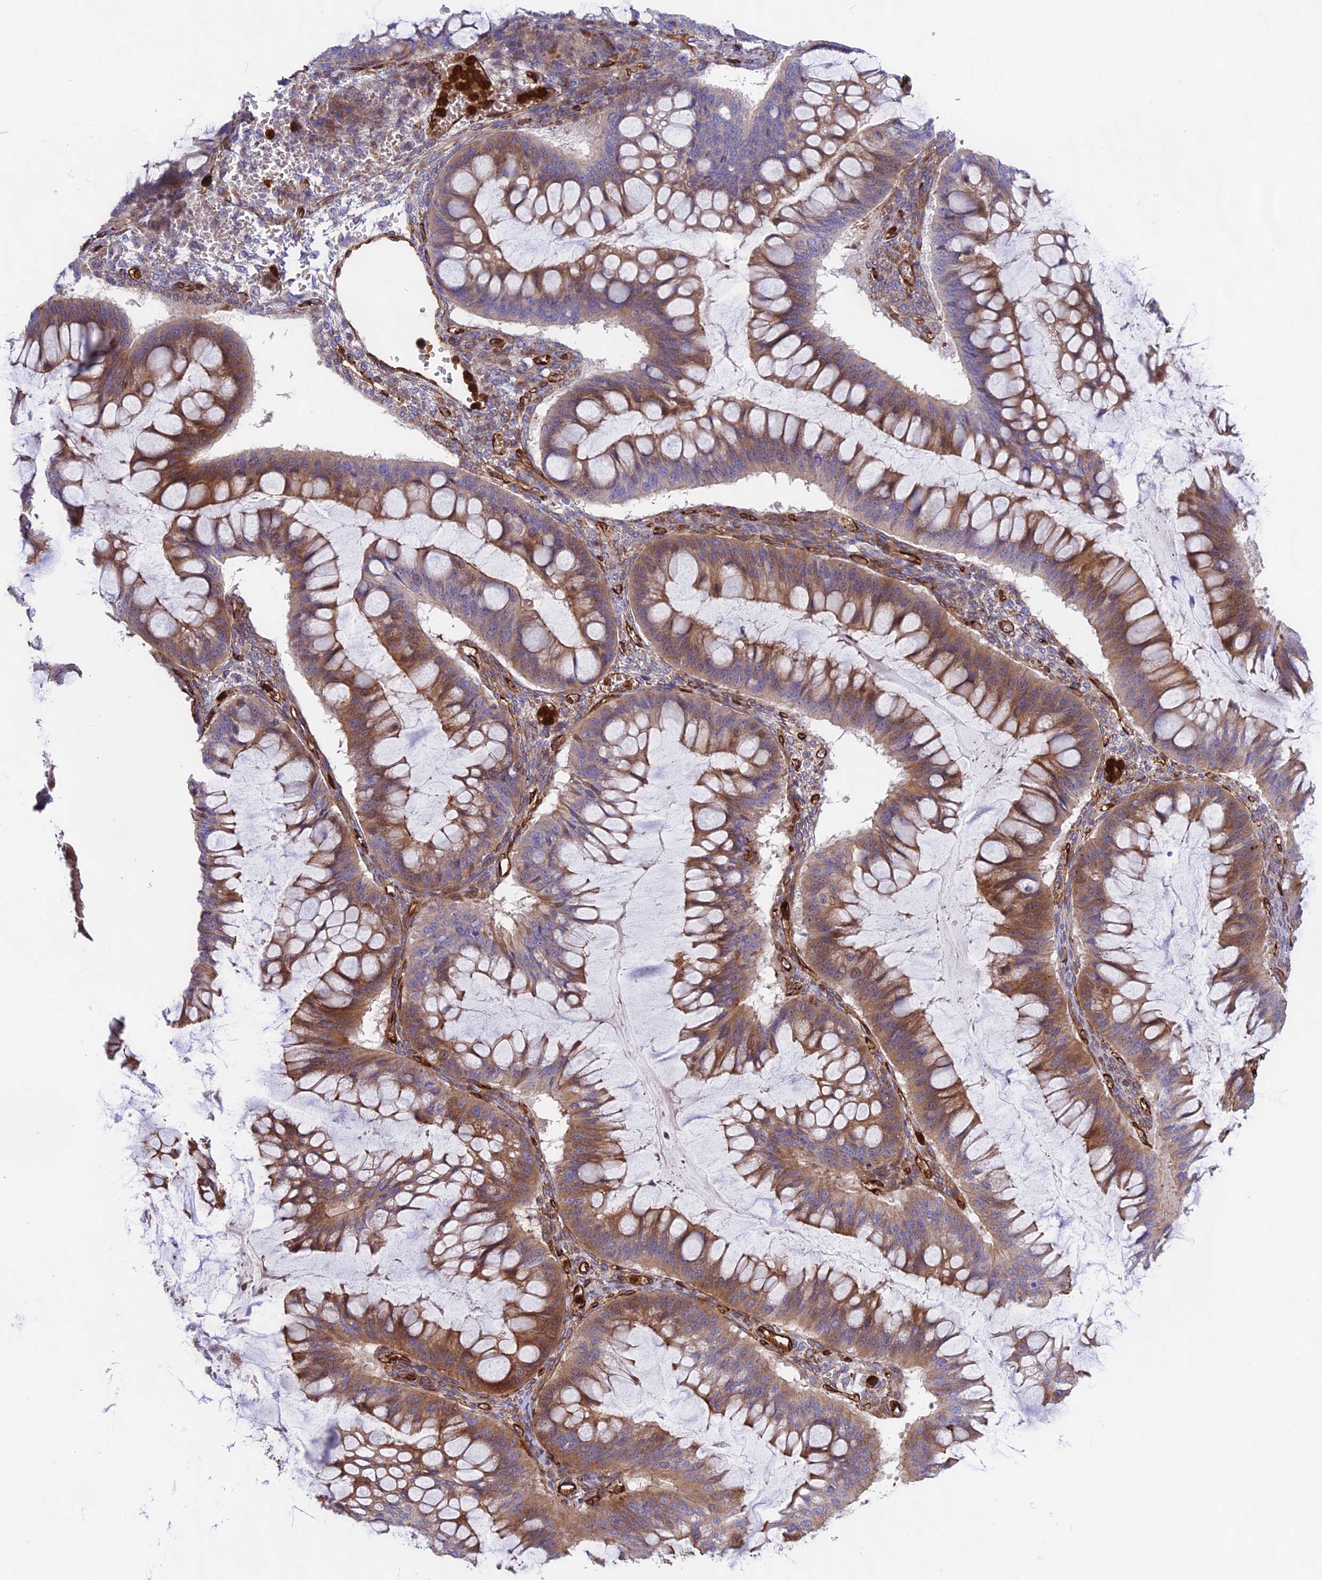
{"staining": {"intensity": "moderate", "quantity": "25%-75%", "location": "cytoplasmic/membranous"}, "tissue": "ovarian cancer", "cell_type": "Tumor cells", "image_type": "cancer", "snomed": [{"axis": "morphology", "description": "Cystadenocarcinoma, mucinous, NOS"}, {"axis": "topography", "description": "Ovary"}], "caption": "Immunohistochemistry image of neoplastic tissue: ovarian mucinous cystadenocarcinoma stained using immunohistochemistry exhibits medium levels of moderate protein expression localized specifically in the cytoplasmic/membranous of tumor cells, appearing as a cytoplasmic/membranous brown color.", "gene": "CD99L2", "patient": {"sex": "female", "age": 73}}